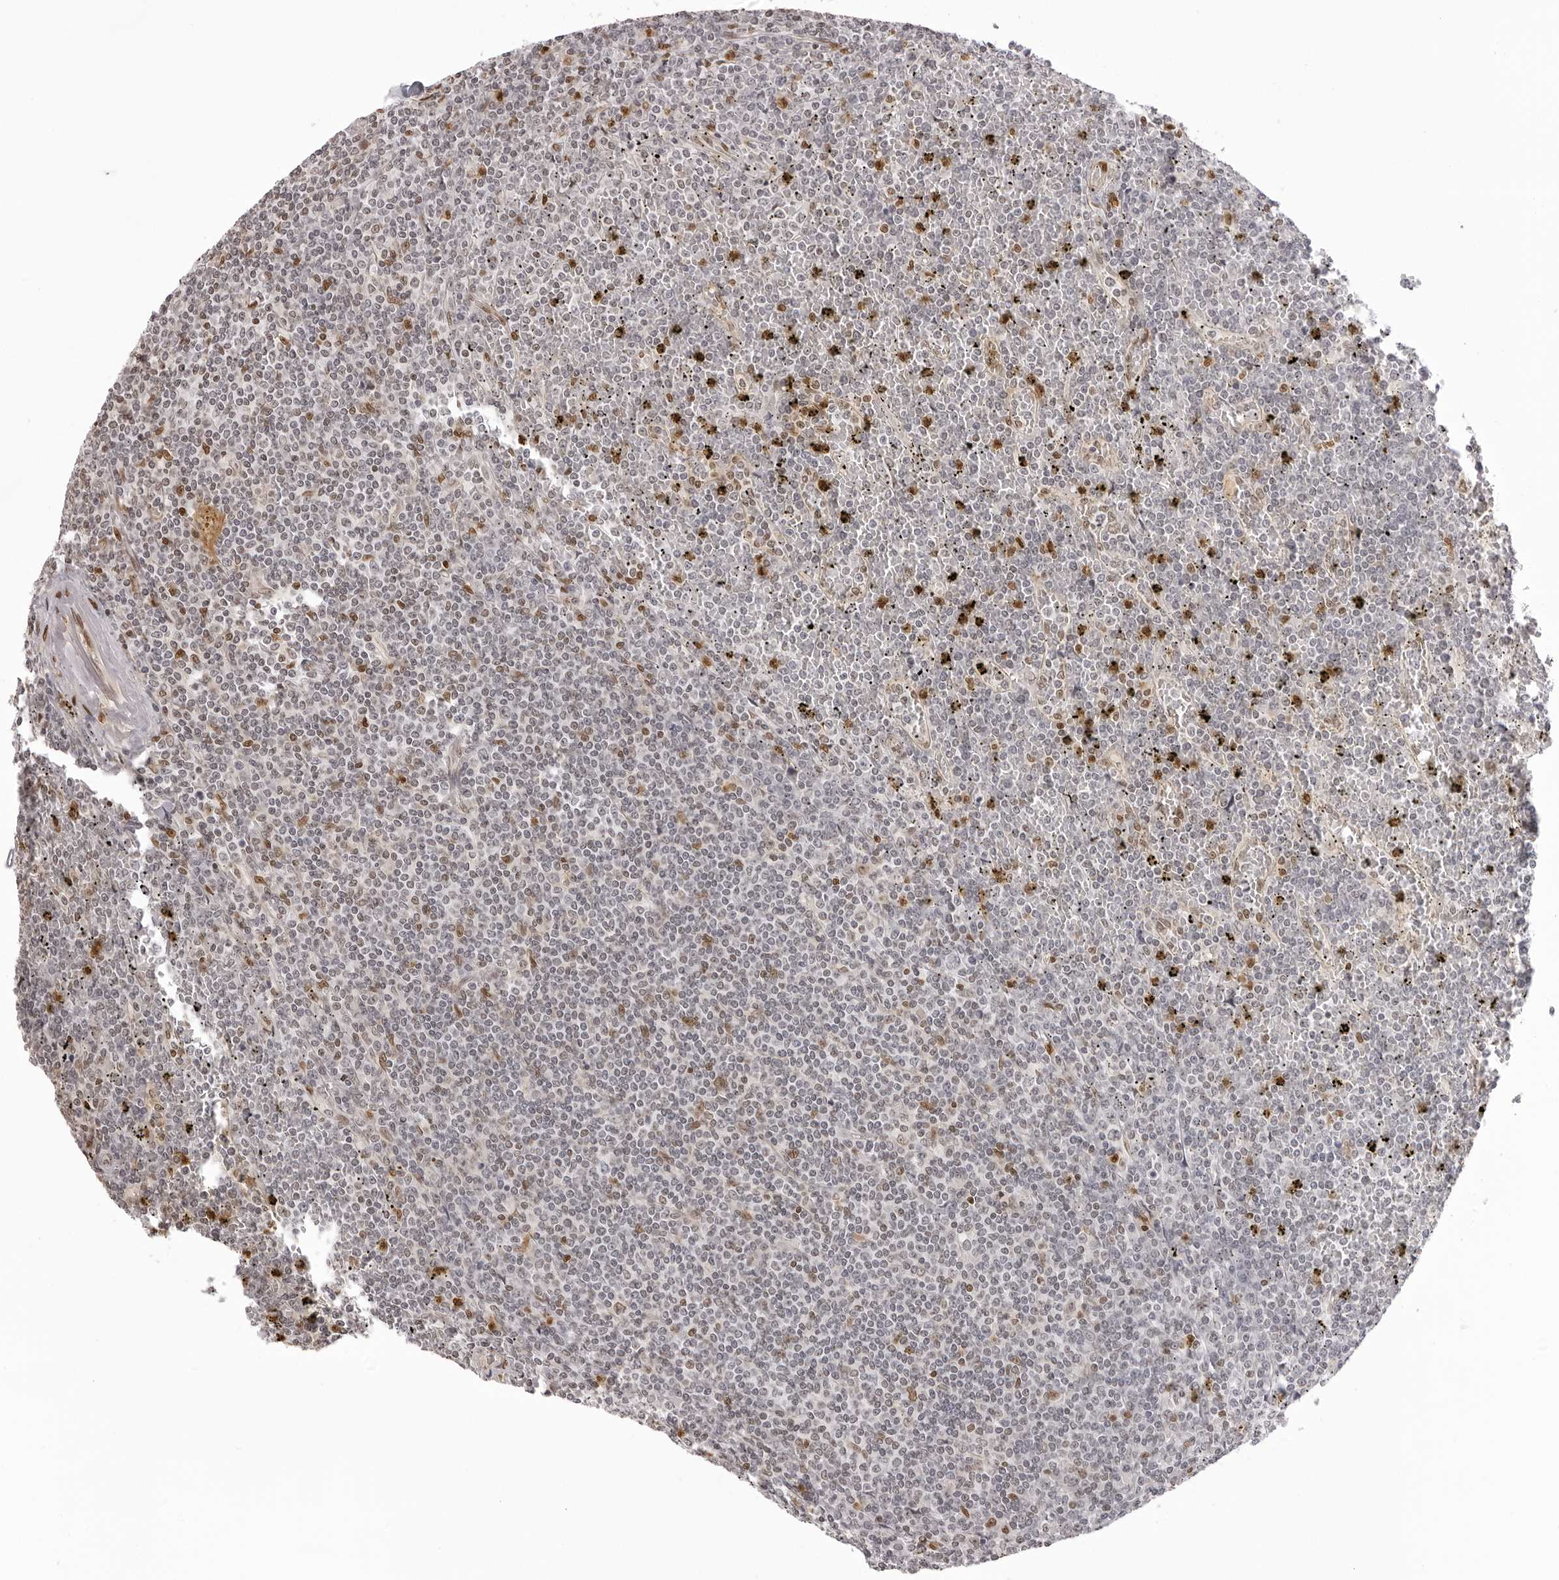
{"staining": {"intensity": "weak", "quantity": "<25%", "location": "nuclear"}, "tissue": "lymphoma", "cell_type": "Tumor cells", "image_type": "cancer", "snomed": [{"axis": "morphology", "description": "Malignant lymphoma, non-Hodgkin's type, Low grade"}, {"axis": "topography", "description": "Spleen"}], "caption": "Low-grade malignant lymphoma, non-Hodgkin's type was stained to show a protein in brown. There is no significant expression in tumor cells. Nuclei are stained in blue.", "gene": "HSPA4", "patient": {"sex": "female", "age": 19}}